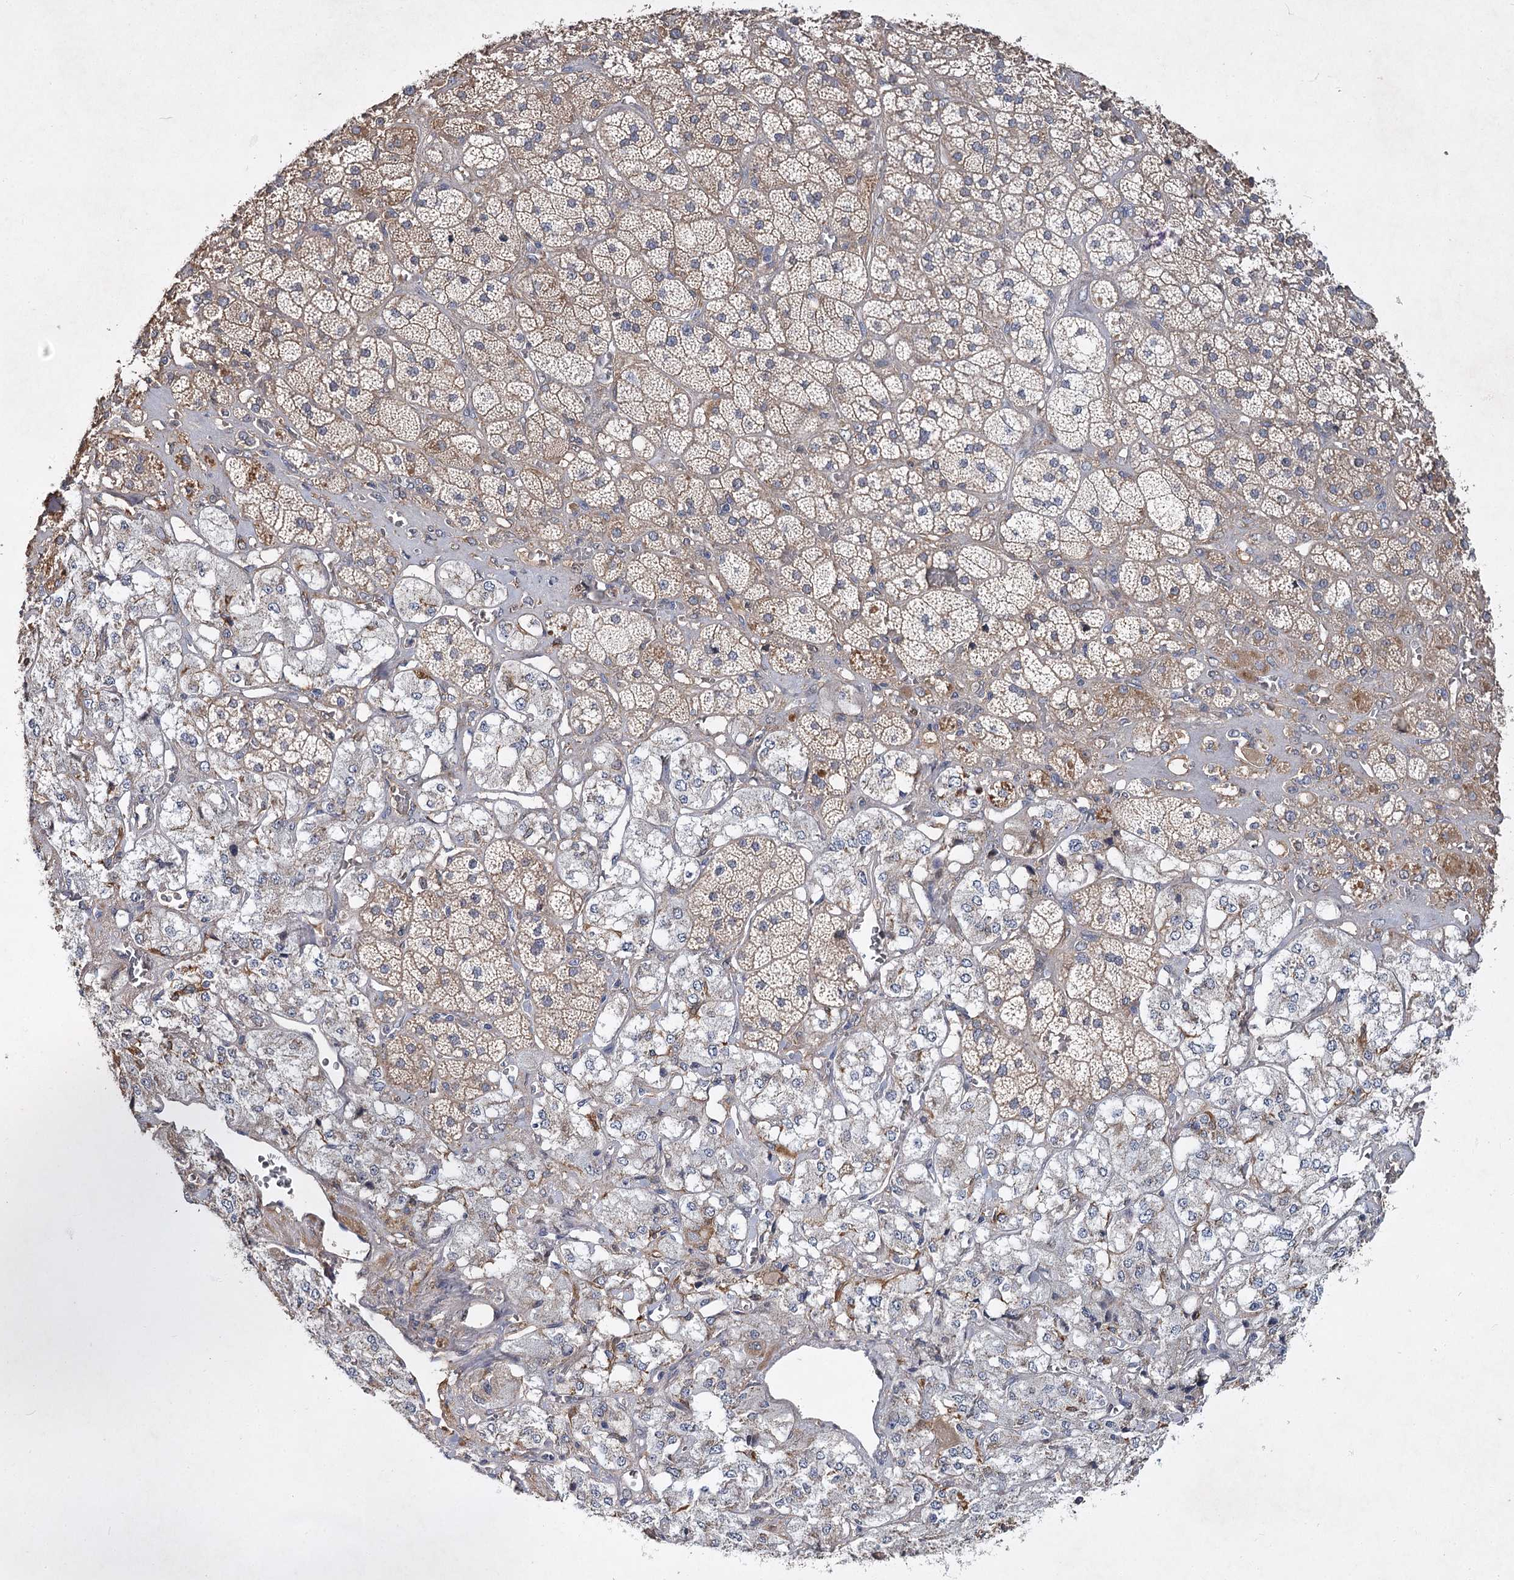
{"staining": {"intensity": "moderate", "quantity": "25%-75%", "location": "cytoplasmic/membranous"}, "tissue": "adrenal gland", "cell_type": "Glandular cells", "image_type": "normal", "snomed": [{"axis": "morphology", "description": "Normal tissue, NOS"}, {"axis": "topography", "description": "Adrenal gland"}], "caption": "Immunohistochemistry (IHC) micrograph of unremarkable adrenal gland stained for a protein (brown), which shows medium levels of moderate cytoplasmic/membranous staining in about 25%-75% of glandular cells.", "gene": "MFN1", "patient": {"sex": "male", "age": 57}}